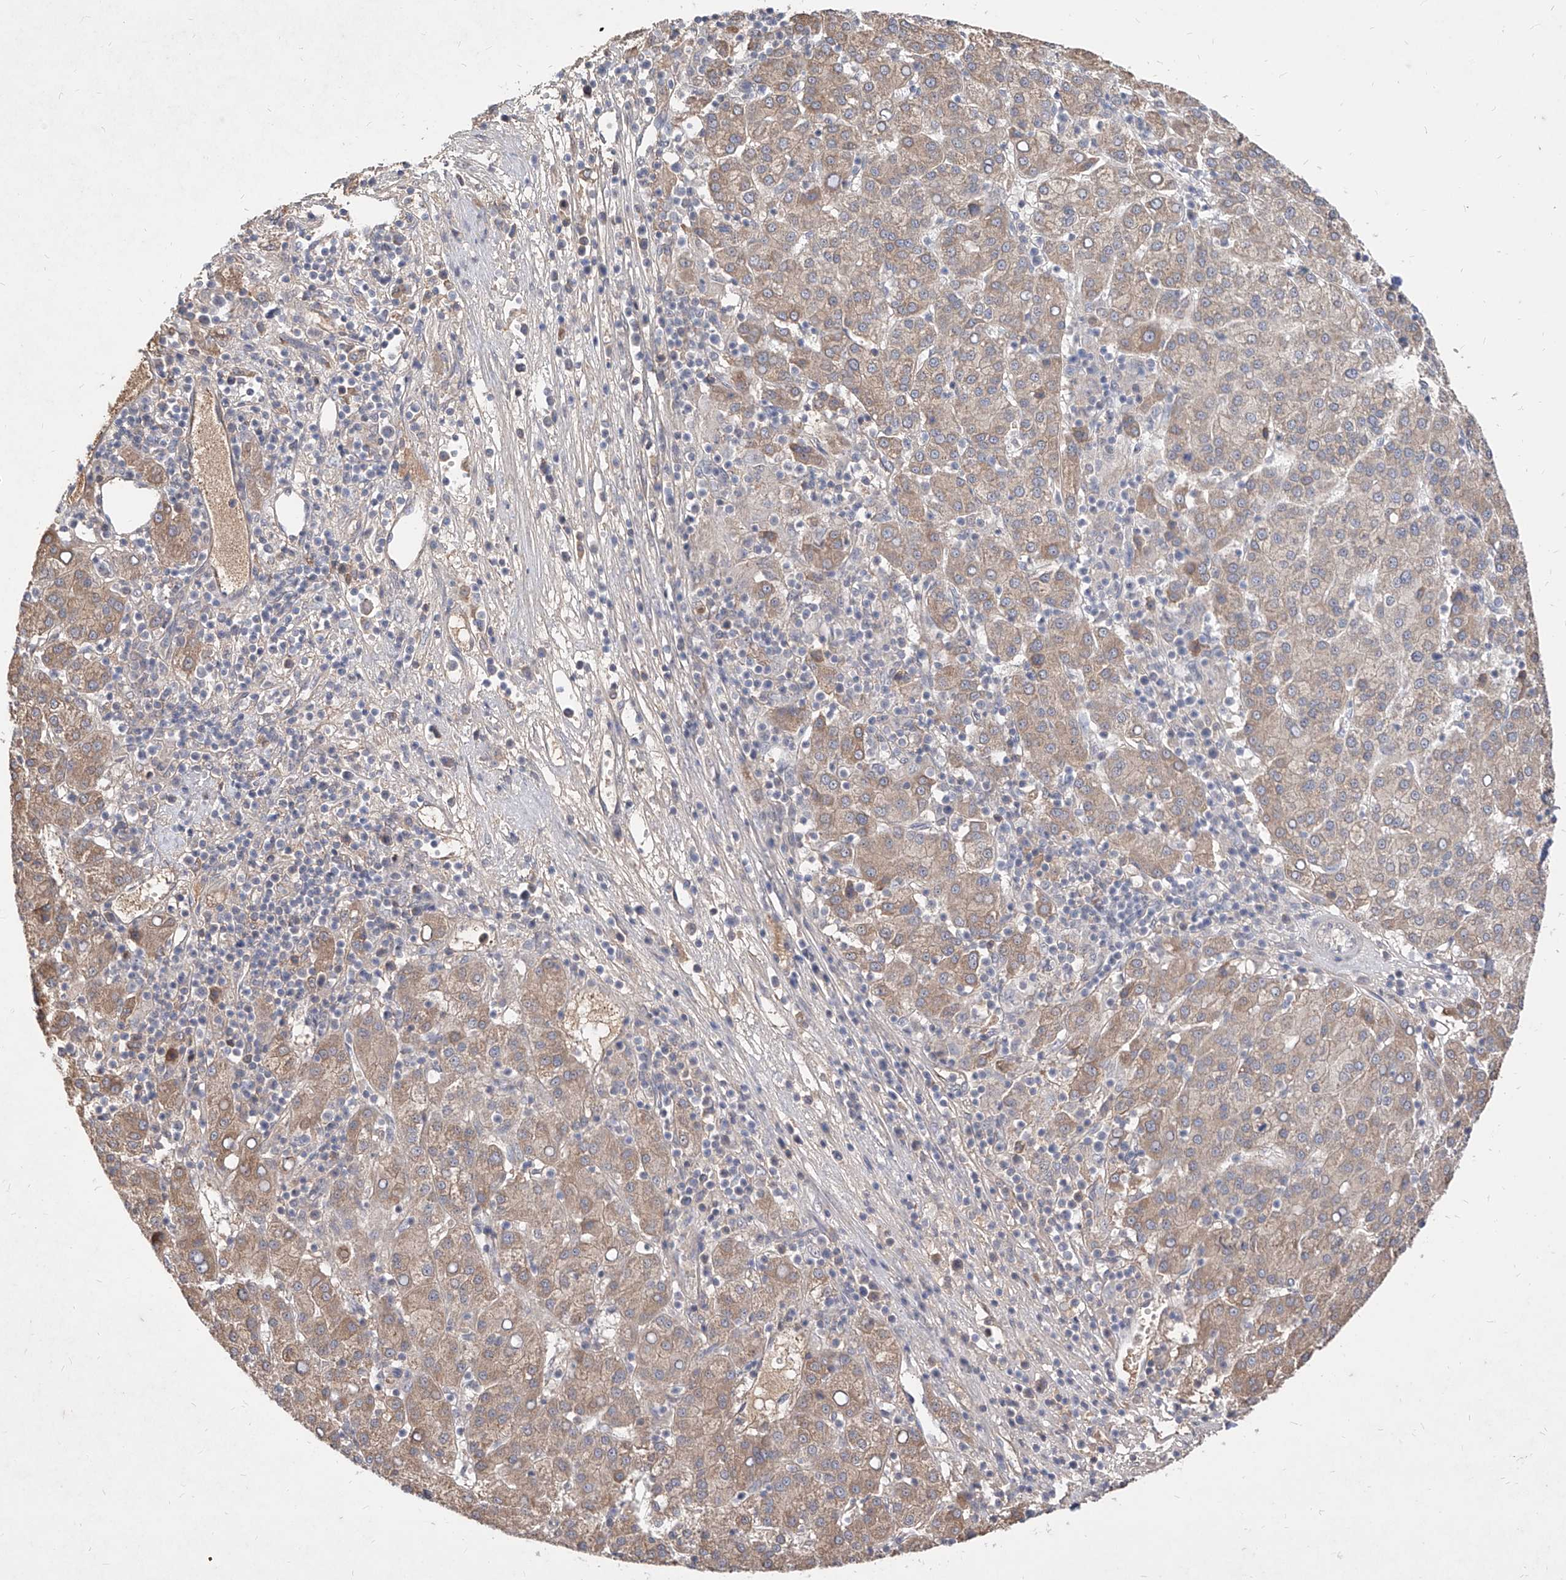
{"staining": {"intensity": "weak", "quantity": ">75%", "location": "cytoplasmic/membranous"}, "tissue": "liver cancer", "cell_type": "Tumor cells", "image_type": "cancer", "snomed": [{"axis": "morphology", "description": "Carcinoma, Hepatocellular, NOS"}, {"axis": "topography", "description": "Liver"}], "caption": "Liver cancer stained for a protein reveals weak cytoplasmic/membranous positivity in tumor cells.", "gene": "C4A", "patient": {"sex": "female", "age": 58}}